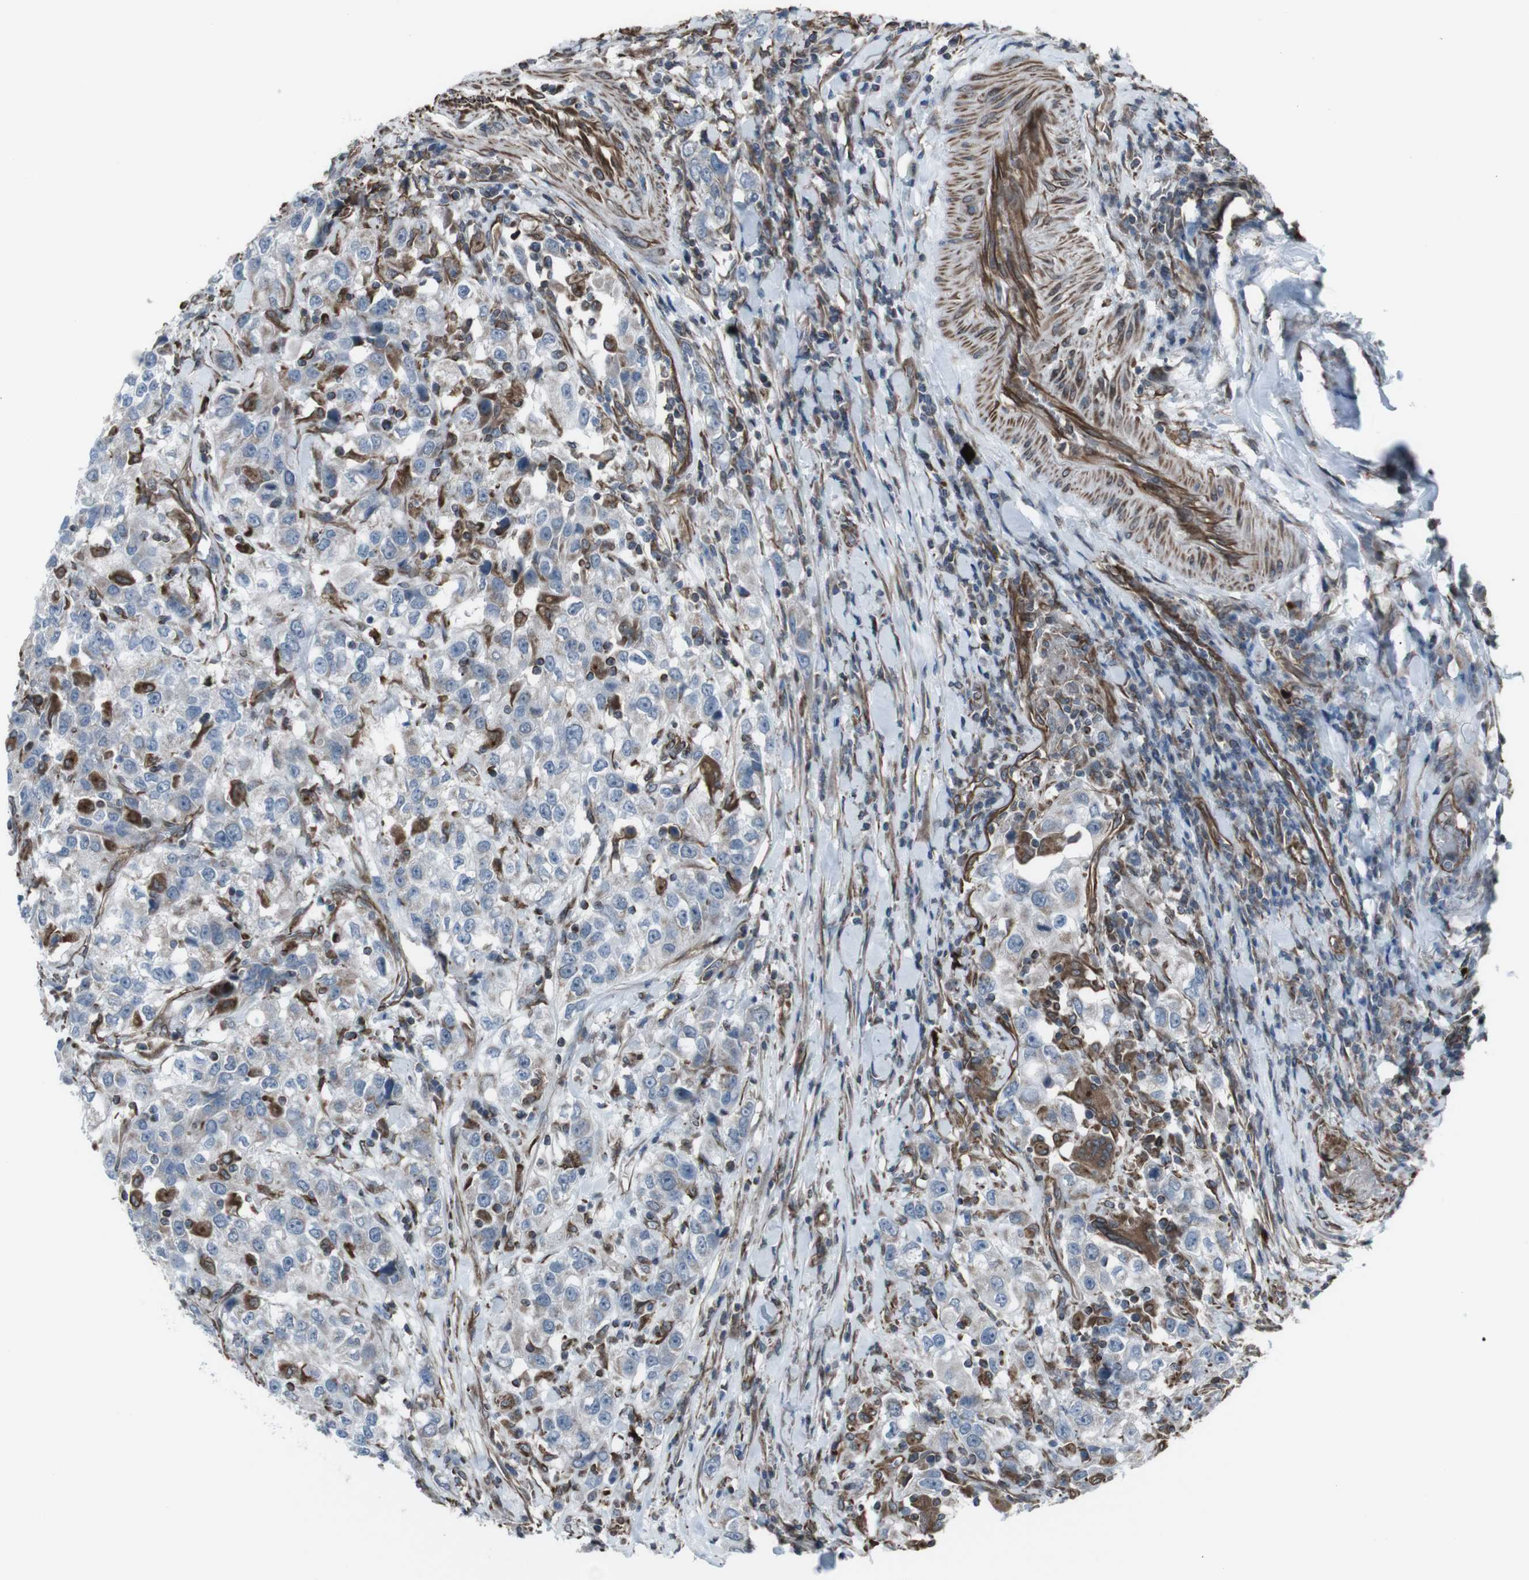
{"staining": {"intensity": "negative", "quantity": "none", "location": "none"}, "tissue": "urothelial cancer", "cell_type": "Tumor cells", "image_type": "cancer", "snomed": [{"axis": "morphology", "description": "Urothelial carcinoma, High grade"}, {"axis": "topography", "description": "Urinary bladder"}], "caption": "Urothelial cancer stained for a protein using IHC displays no staining tumor cells.", "gene": "TMEM141", "patient": {"sex": "female", "age": 80}}